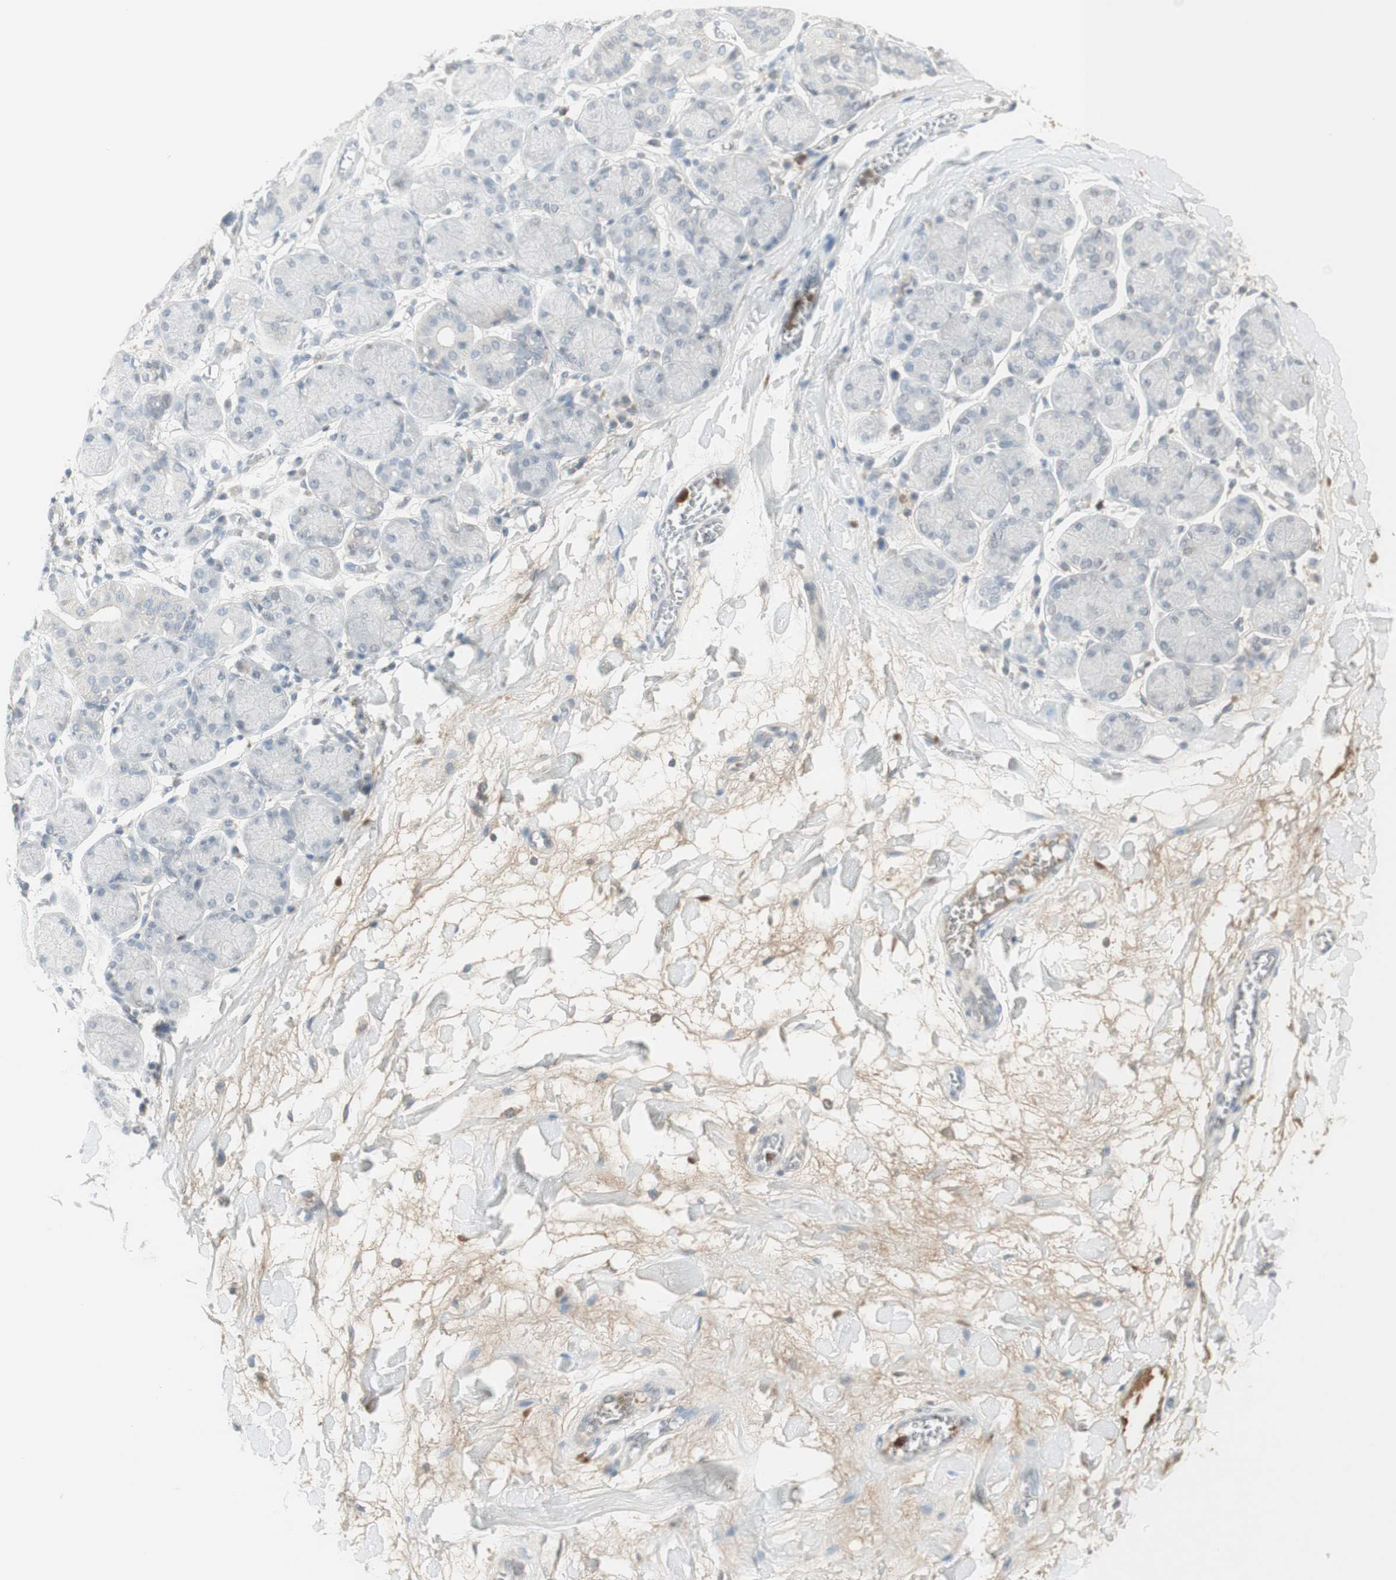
{"staining": {"intensity": "negative", "quantity": "none", "location": "none"}, "tissue": "salivary gland", "cell_type": "Glandular cells", "image_type": "normal", "snomed": [{"axis": "morphology", "description": "Normal tissue, NOS"}, {"axis": "topography", "description": "Salivary gland"}], "caption": "The photomicrograph shows no significant staining in glandular cells of salivary gland.", "gene": "NID1", "patient": {"sex": "female", "age": 24}}